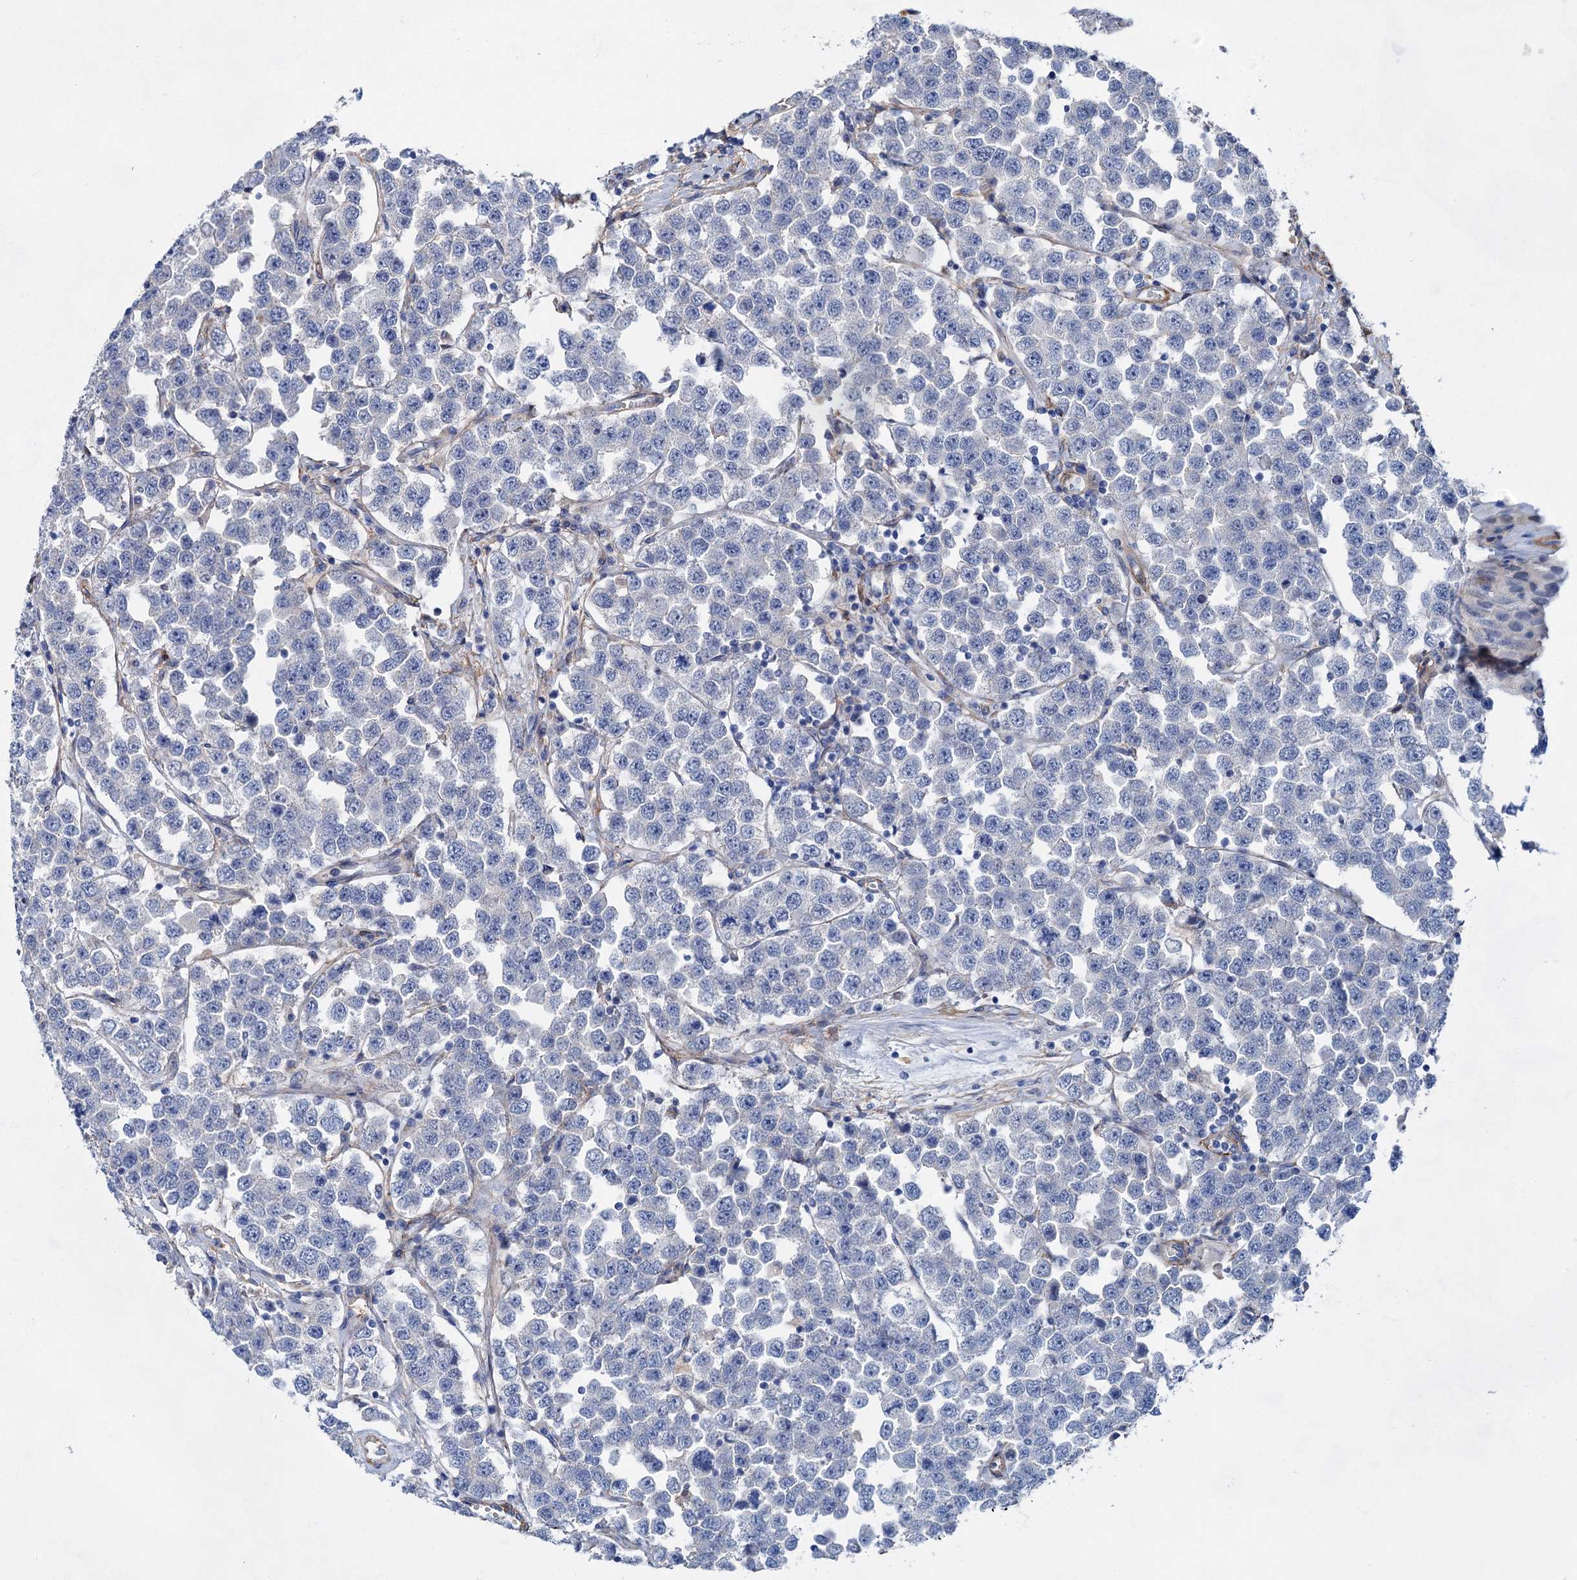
{"staining": {"intensity": "negative", "quantity": "none", "location": "none"}, "tissue": "testis cancer", "cell_type": "Tumor cells", "image_type": "cancer", "snomed": [{"axis": "morphology", "description": "Seminoma, NOS"}, {"axis": "topography", "description": "Testis"}], "caption": "The immunohistochemistry histopathology image has no significant positivity in tumor cells of seminoma (testis) tissue.", "gene": "GPR155", "patient": {"sex": "male", "age": 28}}